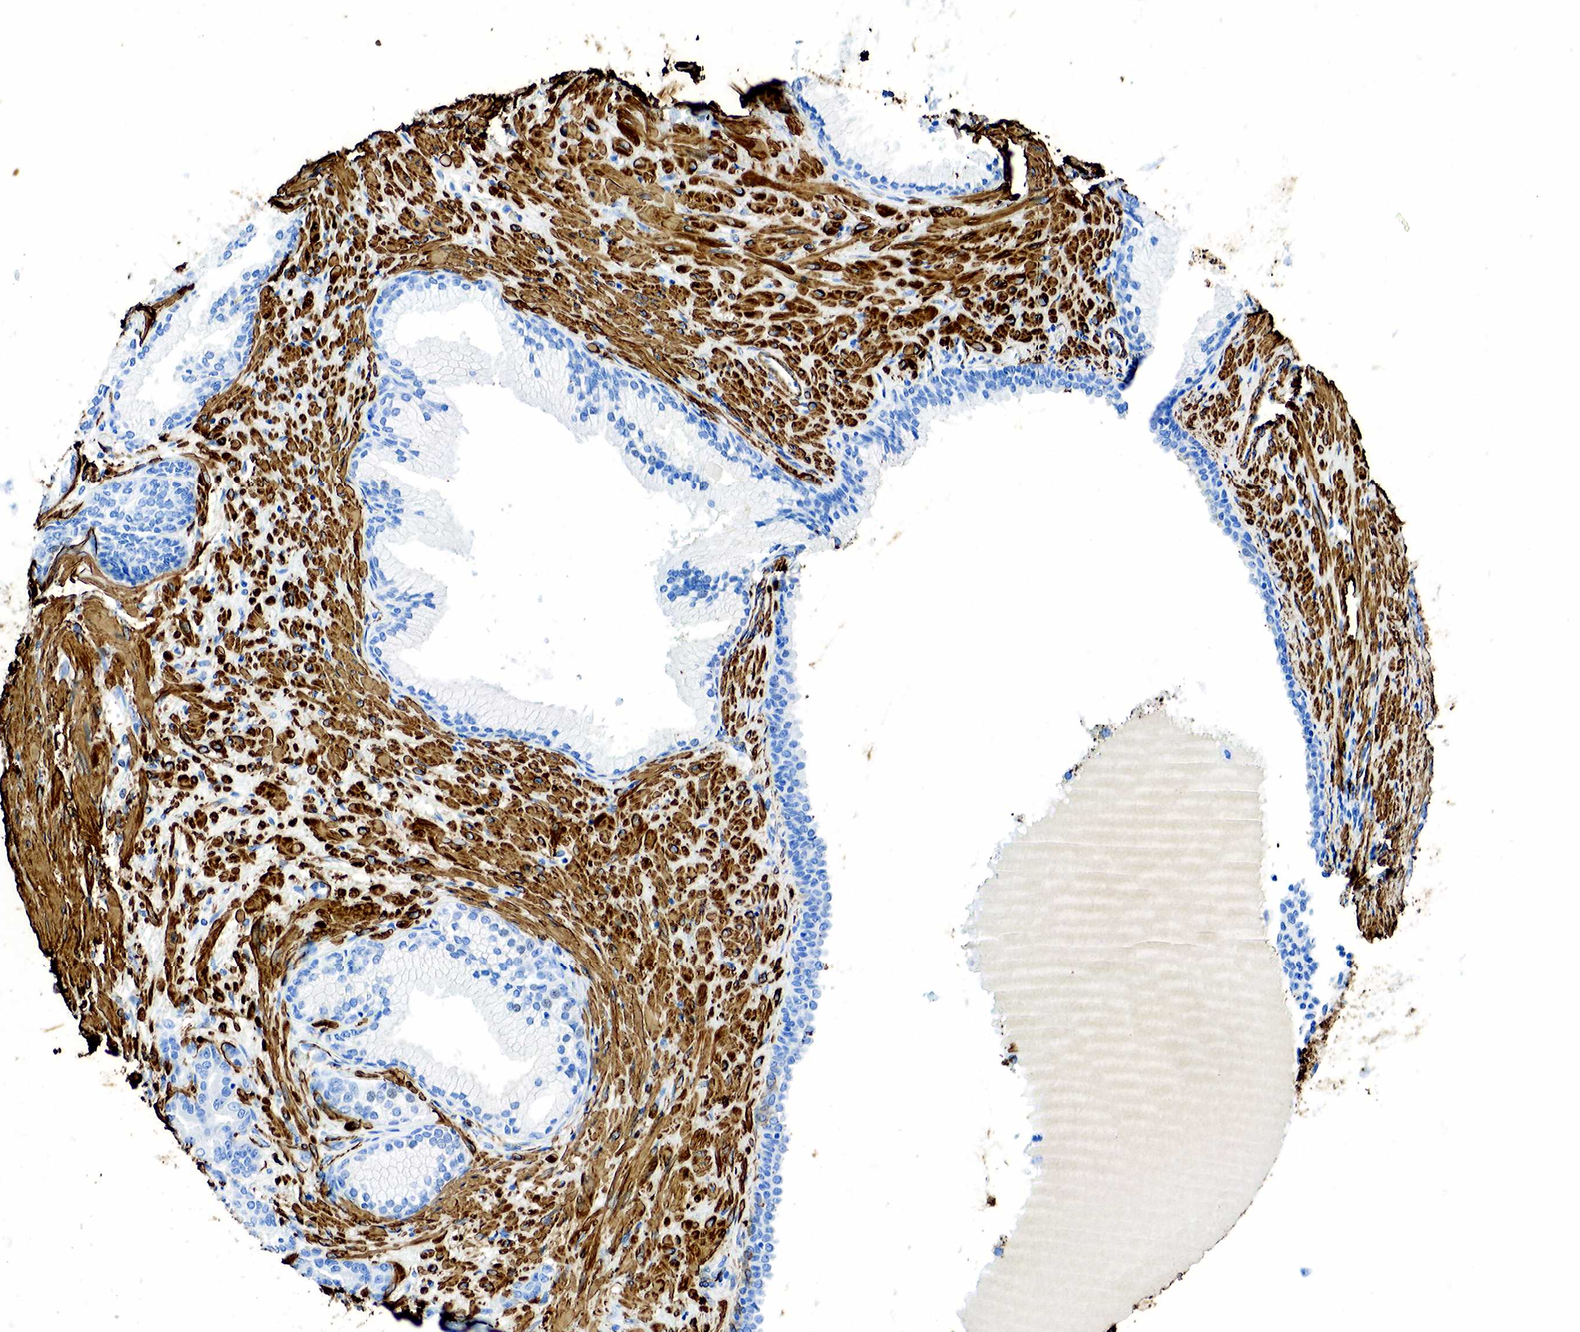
{"staining": {"intensity": "negative", "quantity": "none", "location": "none"}, "tissue": "prostate cancer", "cell_type": "Tumor cells", "image_type": "cancer", "snomed": [{"axis": "morphology", "description": "Adenocarcinoma, High grade"}, {"axis": "topography", "description": "Prostate"}], "caption": "Prostate cancer (high-grade adenocarcinoma) was stained to show a protein in brown. There is no significant expression in tumor cells.", "gene": "ACTA1", "patient": {"sex": "male", "age": 64}}